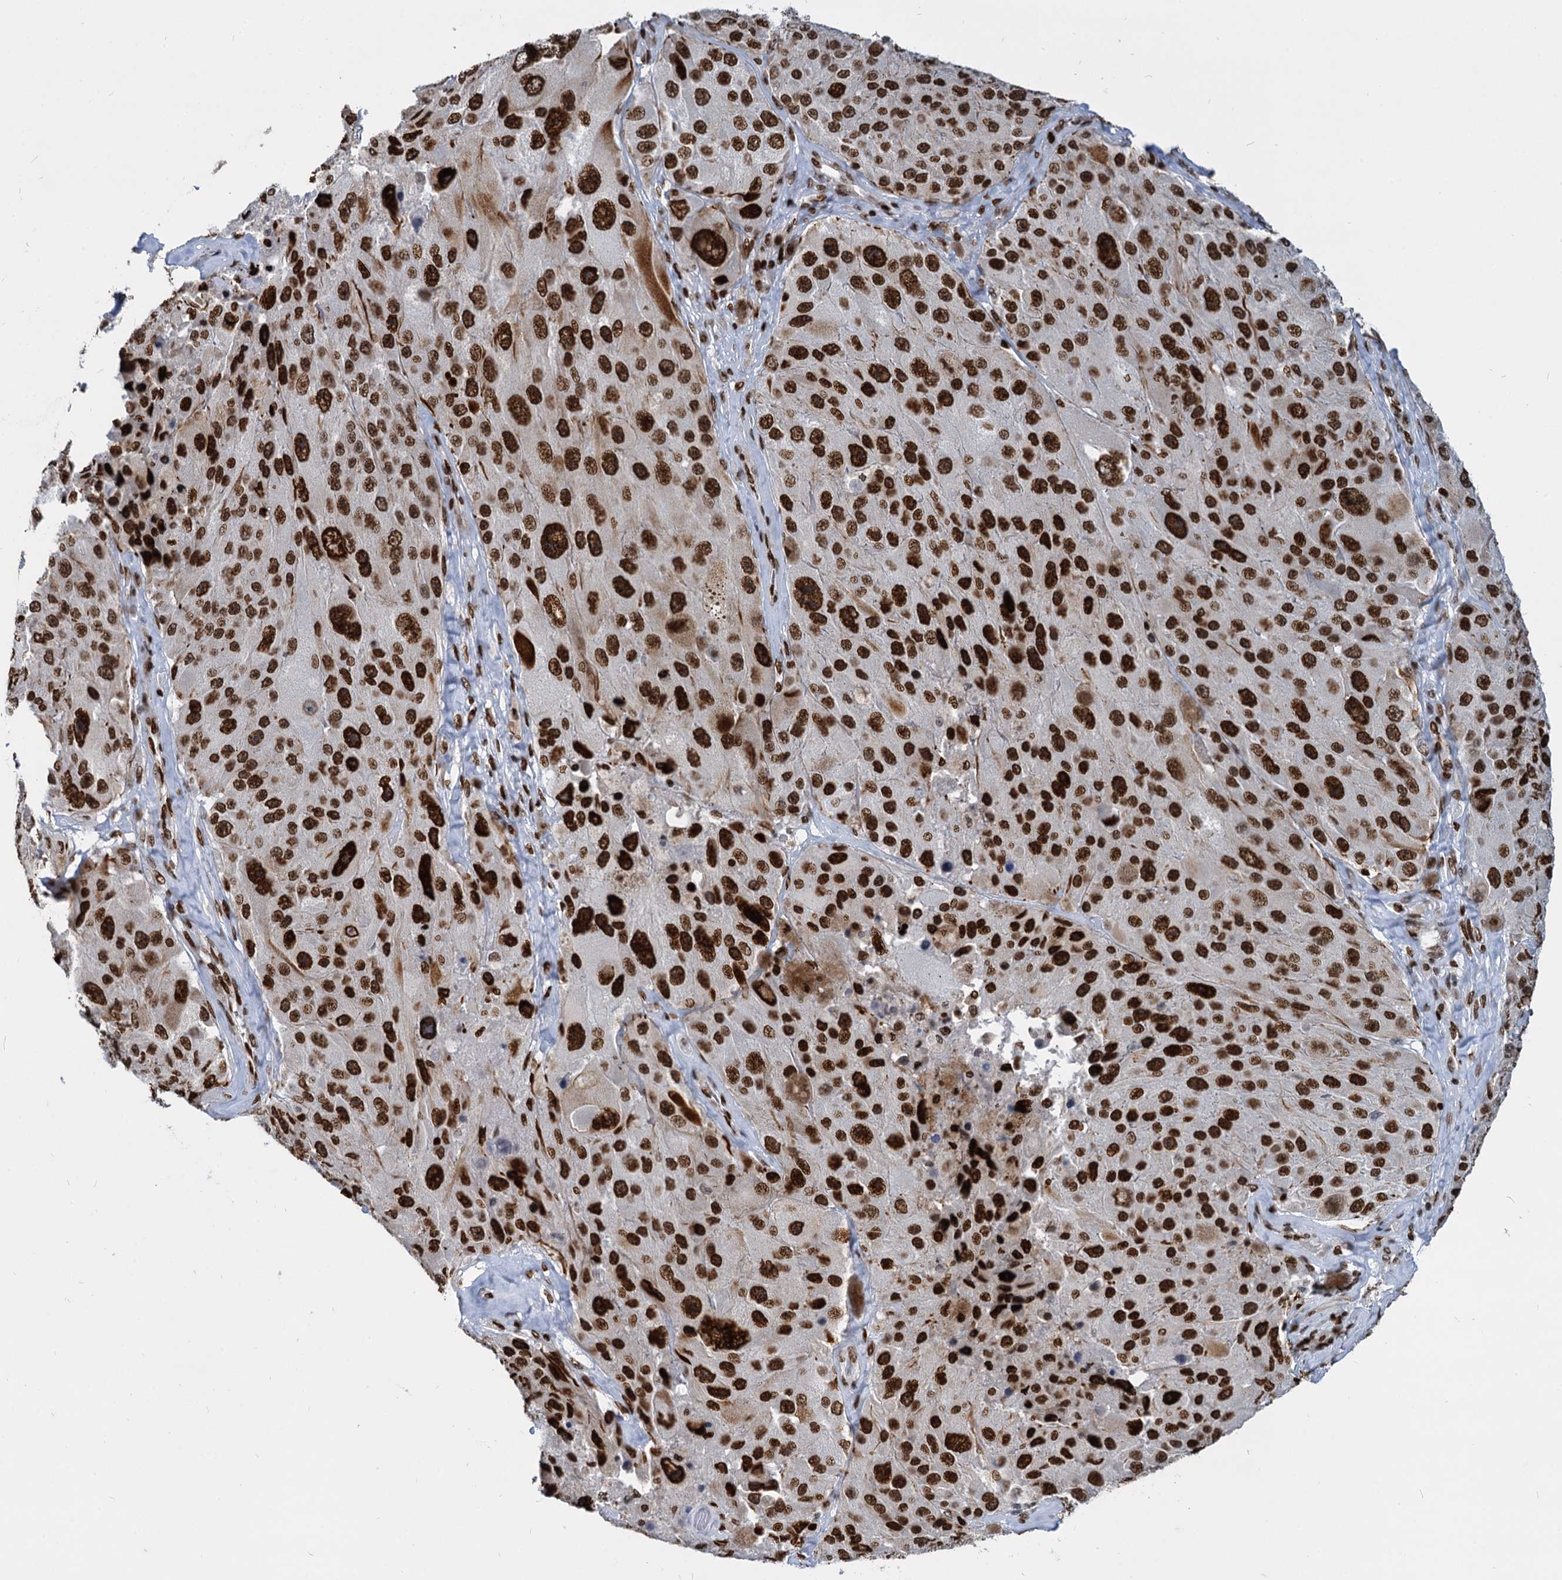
{"staining": {"intensity": "strong", "quantity": ">75%", "location": "nuclear"}, "tissue": "melanoma", "cell_type": "Tumor cells", "image_type": "cancer", "snomed": [{"axis": "morphology", "description": "Malignant melanoma, Metastatic site"}, {"axis": "topography", "description": "Lymph node"}], "caption": "Immunohistochemistry (IHC) (DAB) staining of melanoma displays strong nuclear protein expression in approximately >75% of tumor cells.", "gene": "MECP2", "patient": {"sex": "male", "age": 62}}